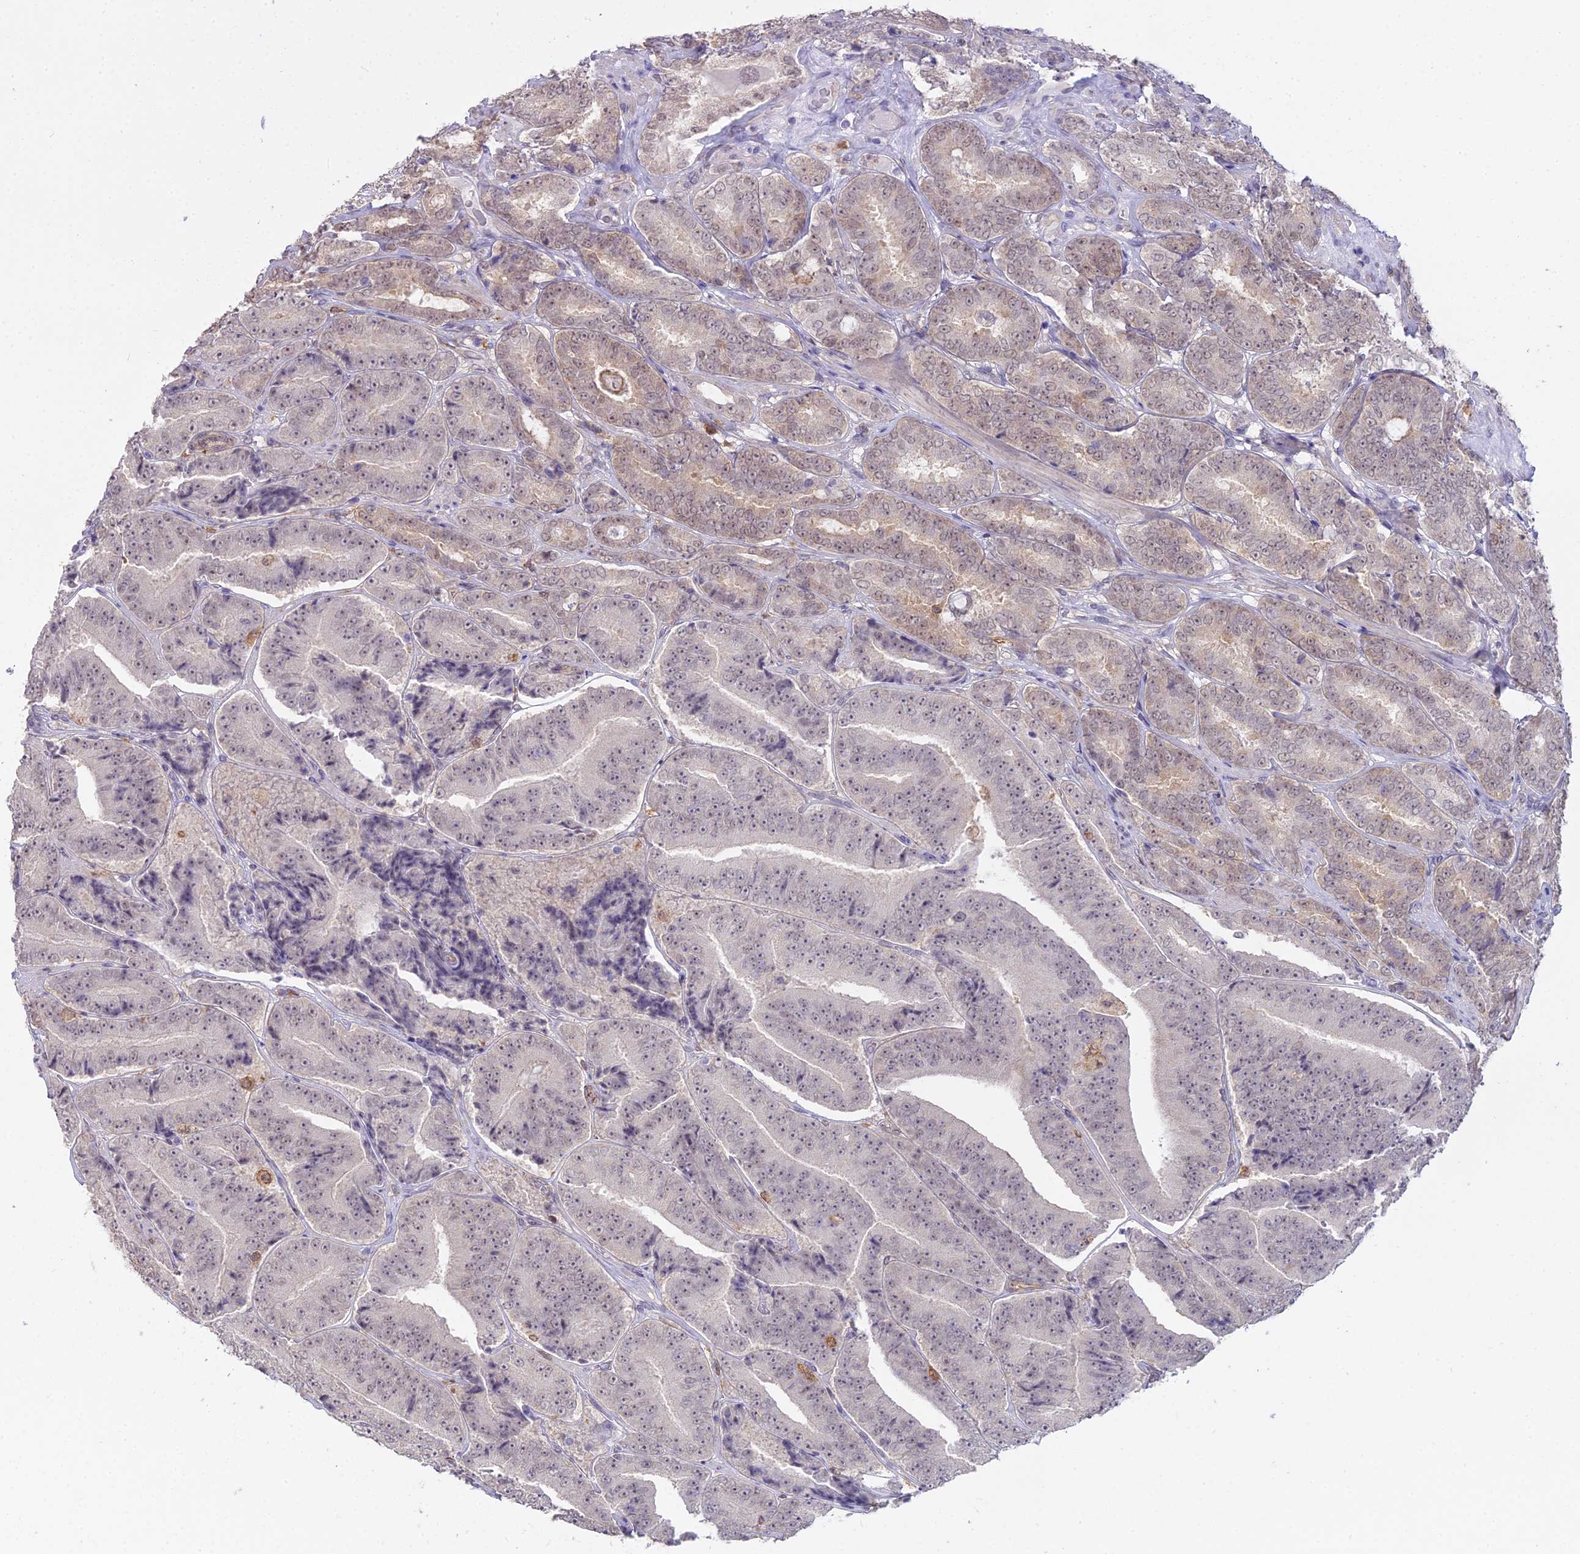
{"staining": {"intensity": "weak", "quantity": "25%-75%", "location": "nuclear"}, "tissue": "prostate cancer", "cell_type": "Tumor cells", "image_type": "cancer", "snomed": [{"axis": "morphology", "description": "Adenocarcinoma, High grade"}, {"axis": "topography", "description": "Prostate"}], "caption": "Approximately 25%-75% of tumor cells in human prostate cancer (adenocarcinoma (high-grade)) demonstrate weak nuclear protein positivity as visualized by brown immunohistochemical staining.", "gene": "BLNK", "patient": {"sex": "male", "age": 72}}